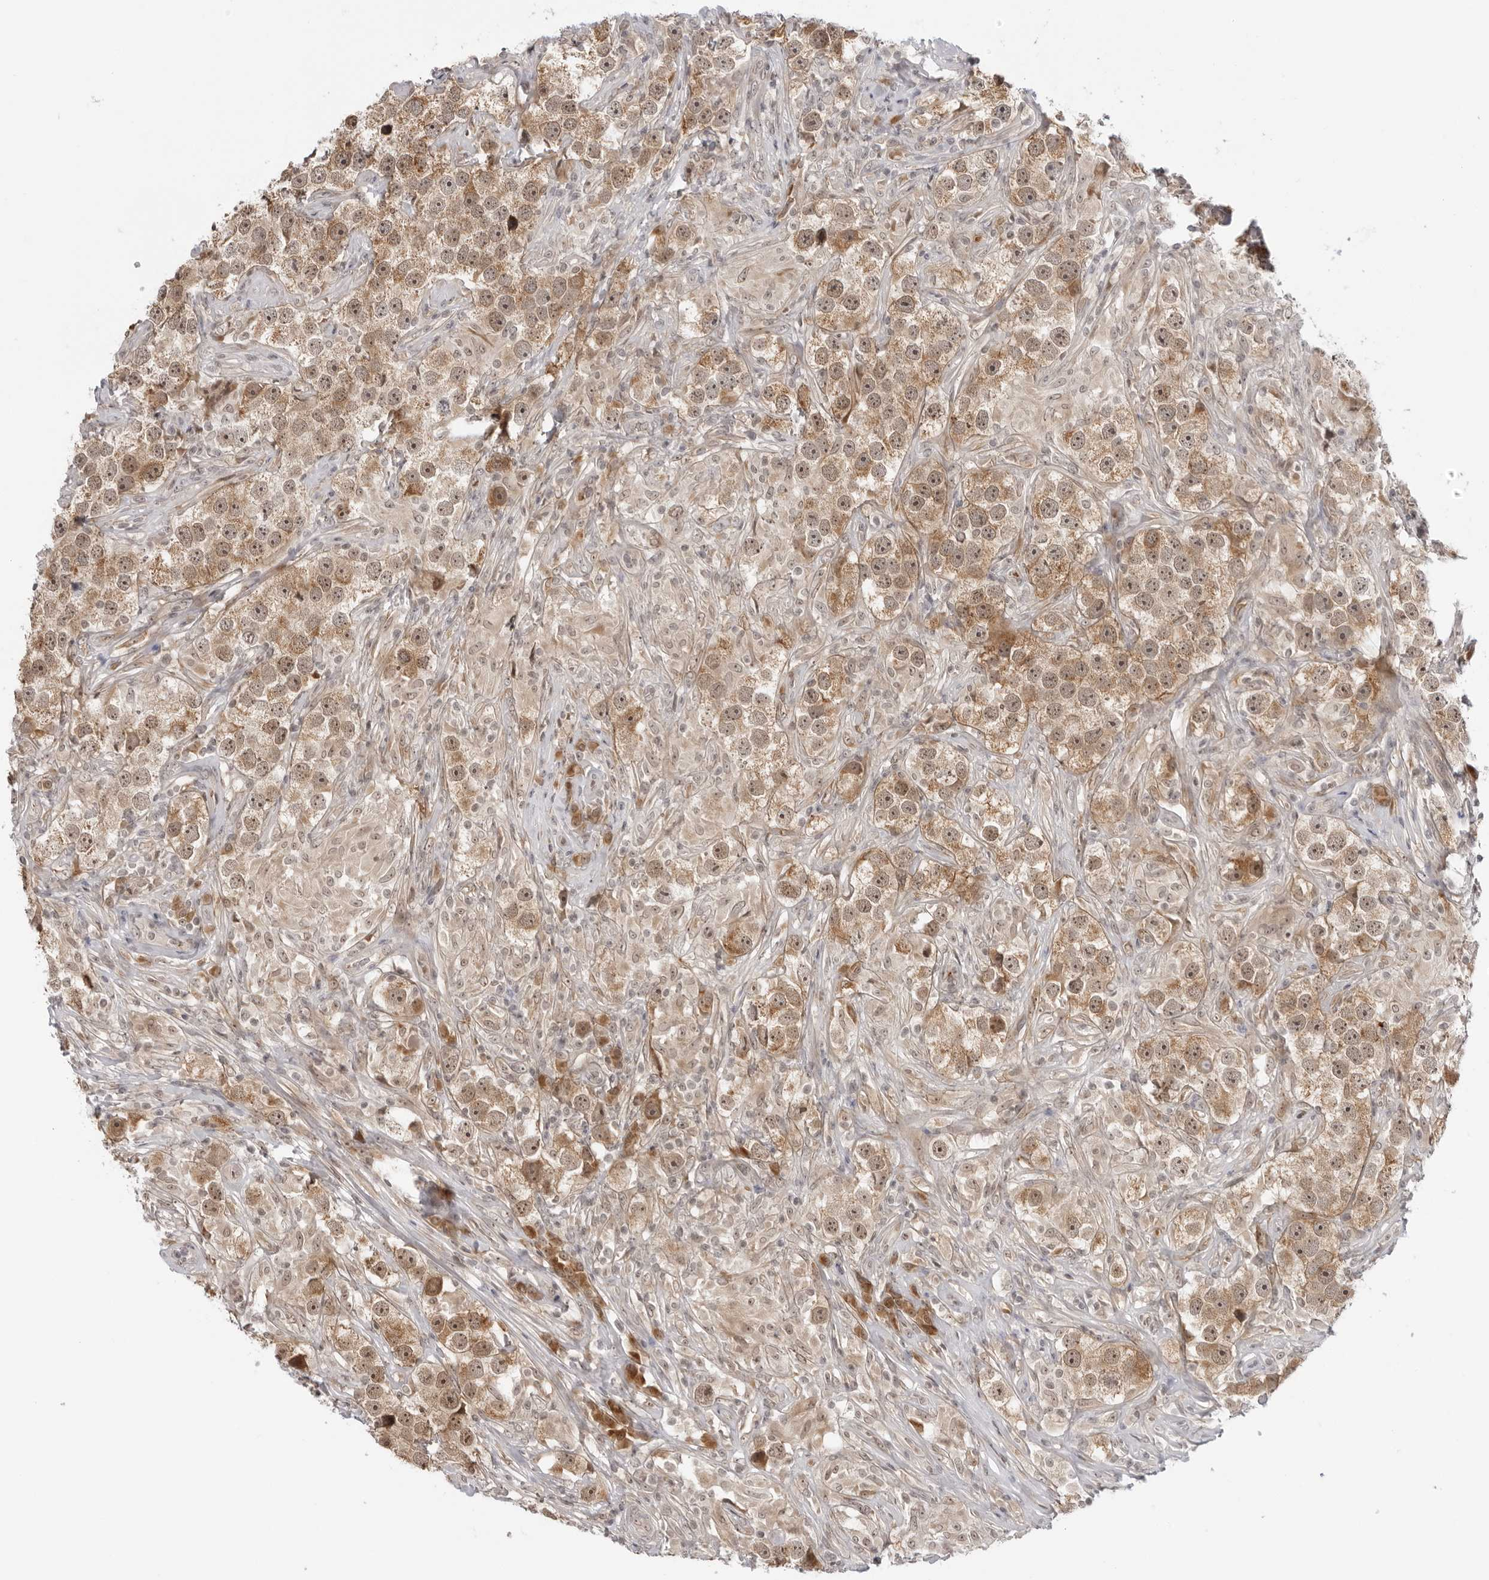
{"staining": {"intensity": "moderate", "quantity": ">75%", "location": "cytoplasmic/membranous"}, "tissue": "testis cancer", "cell_type": "Tumor cells", "image_type": "cancer", "snomed": [{"axis": "morphology", "description": "Seminoma, NOS"}, {"axis": "topography", "description": "Testis"}], "caption": "An IHC image of tumor tissue is shown. Protein staining in brown highlights moderate cytoplasmic/membranous positivity in seminoma (testis) within tumor cells.", "gene": "SUGCT", "patient": {"sex": "male", "age": 49}}